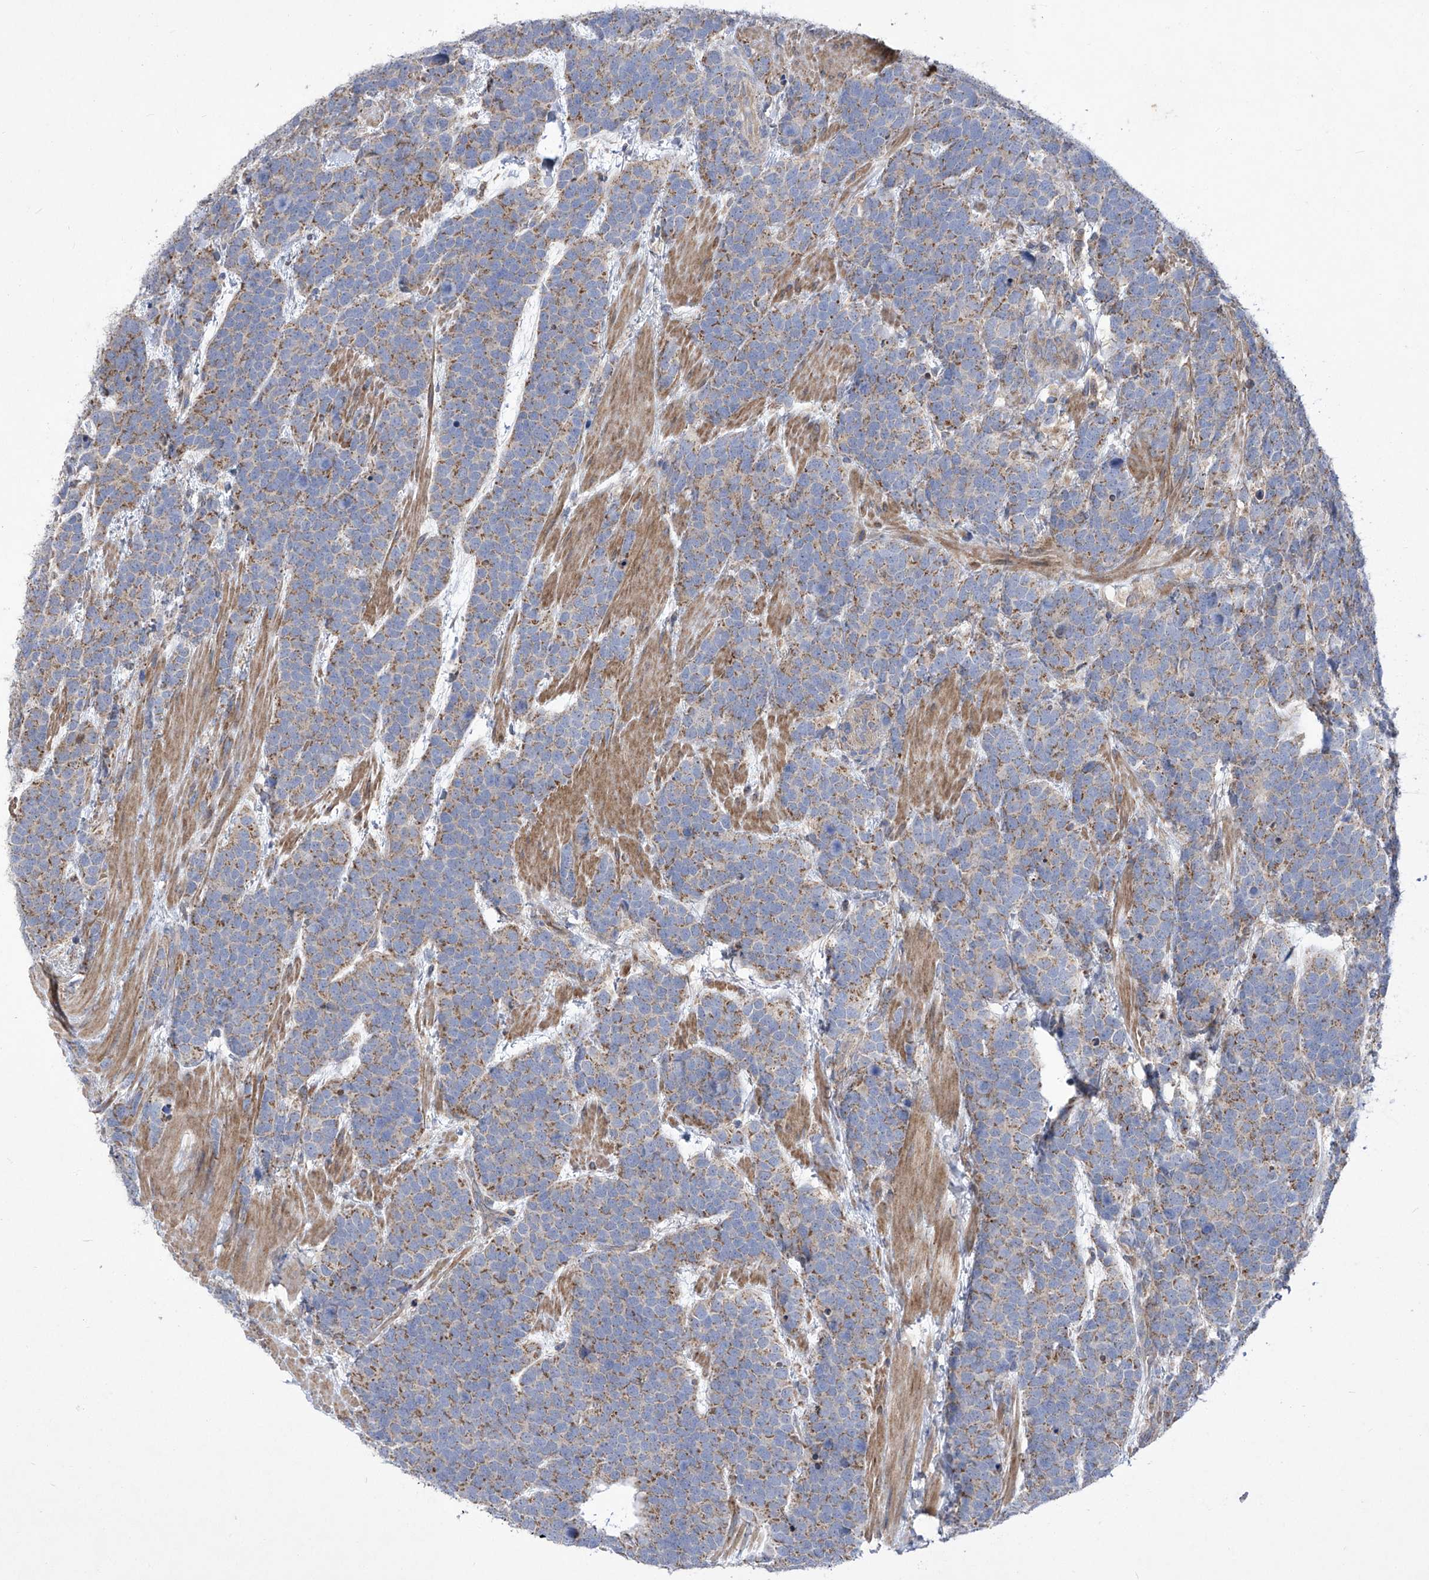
{"staining": {"intensity": "weak", "quantity": ">75%", "location": "cytoplasmic/membranous"}, "tissue": "urothelial cancer", "cell_type": "Tumor cells", "image_type": "cancer", "snomed": [{"axis": "morphology", "description": "Urothelial carcinoma, High grade"}, {"axis": "topography", "description": "Urinary bladder"}], "caption": "High-grade urothelial carcinoma tissue demonstrates weak cytoplasmic/membranous expression in approximately >75% of tumor cells, visualized by immunohistochemistry.", "gene": "COQ3", "patient": {"sex": "female", "age": 82}}